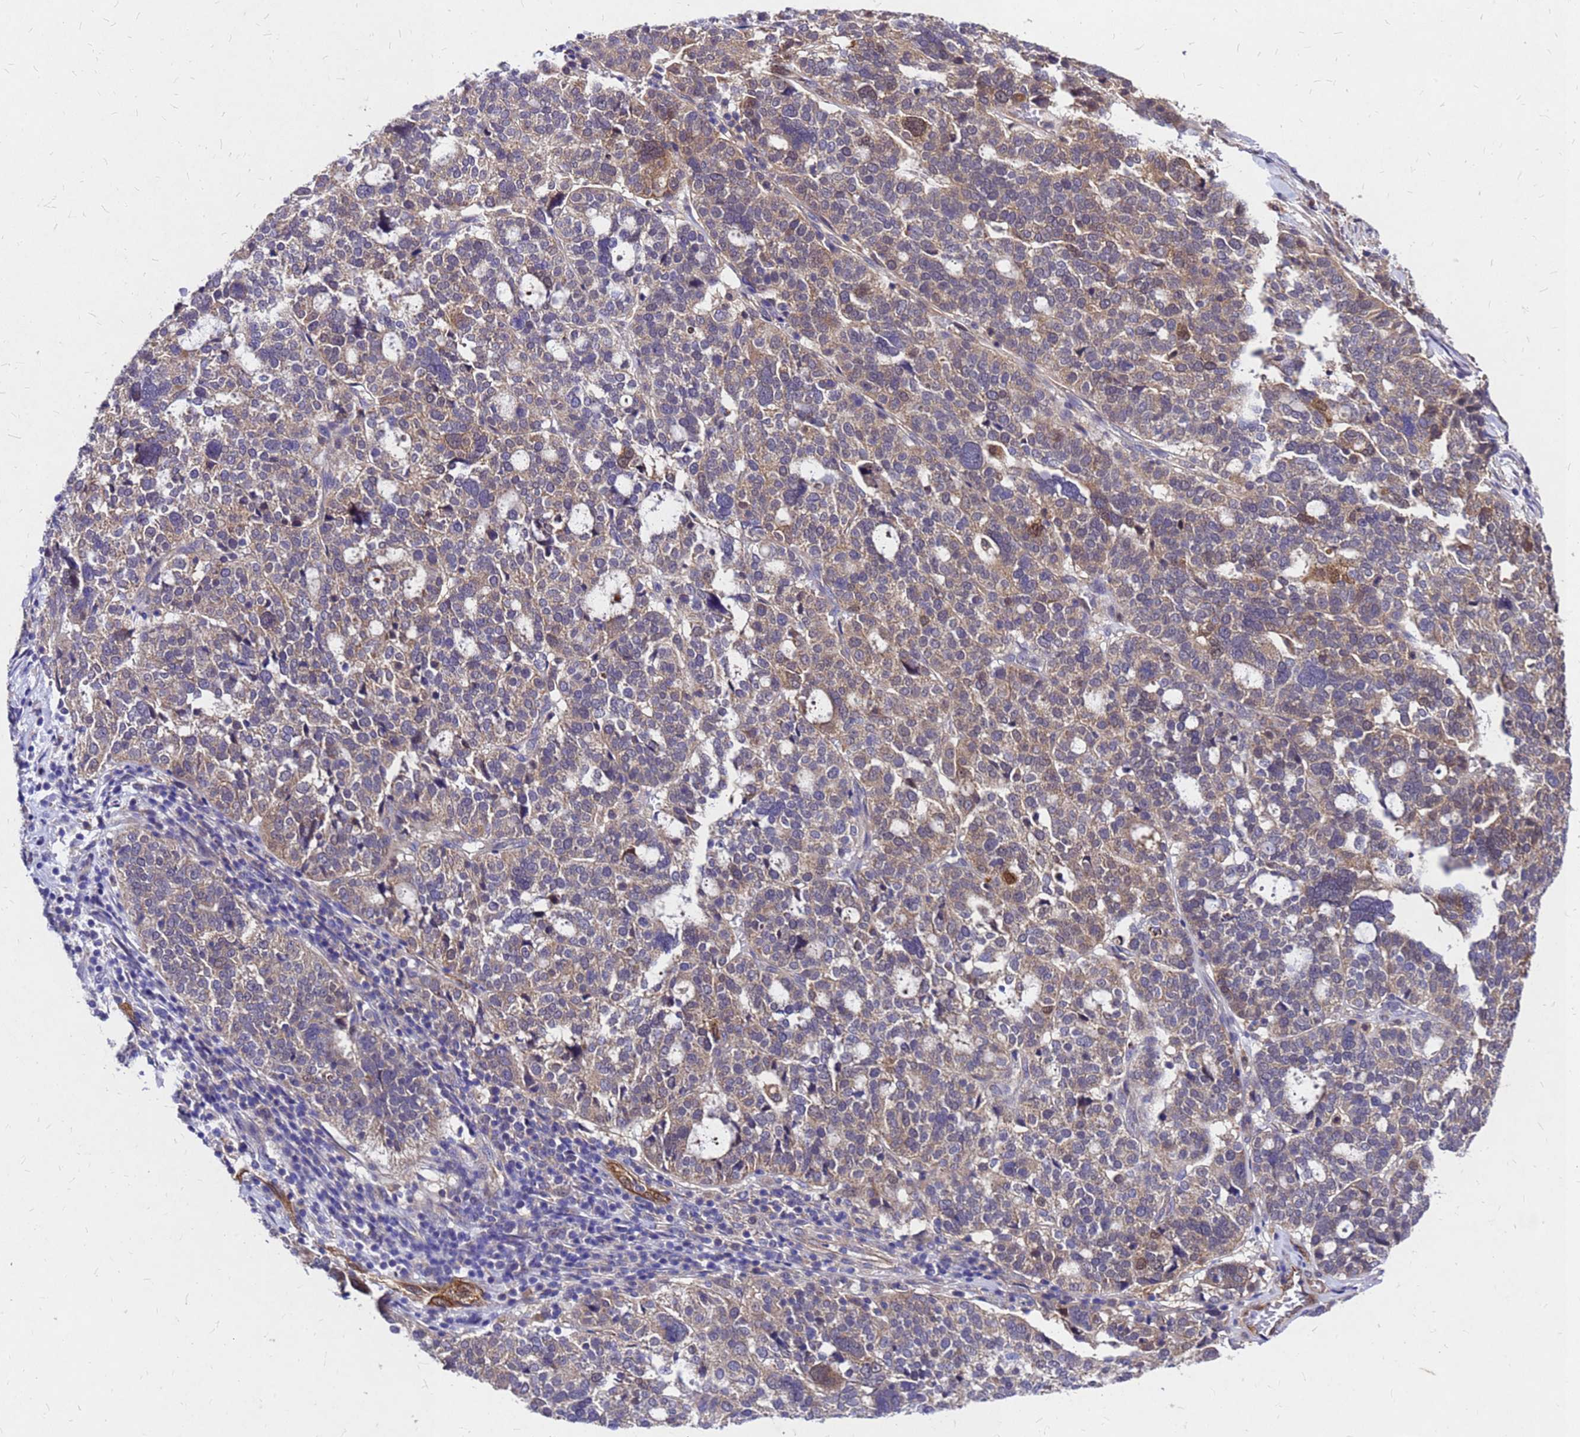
{"staining": {"intensity": "moderate", "quantity": "25%-75%", "location": "cytoplasmic/membranous"}, "tissue": "ovarian cancer", "cell_type": "Tumor cells", "image_type": "cancer", "snomed": [{"axis": "morphology", "description": "Cystadenocarcinoma, serous, NOS"}, {"axis": "topography", "description": "Ovary"}], "caption": "Moderate cytoplasmic/membranous positivity is present in about 25%-75% of tumor cells in ovarian cancer (serous cystadenocarcinoma).", "gene": "DUSP23", "patient": {"sex": "female", "age": 59}}